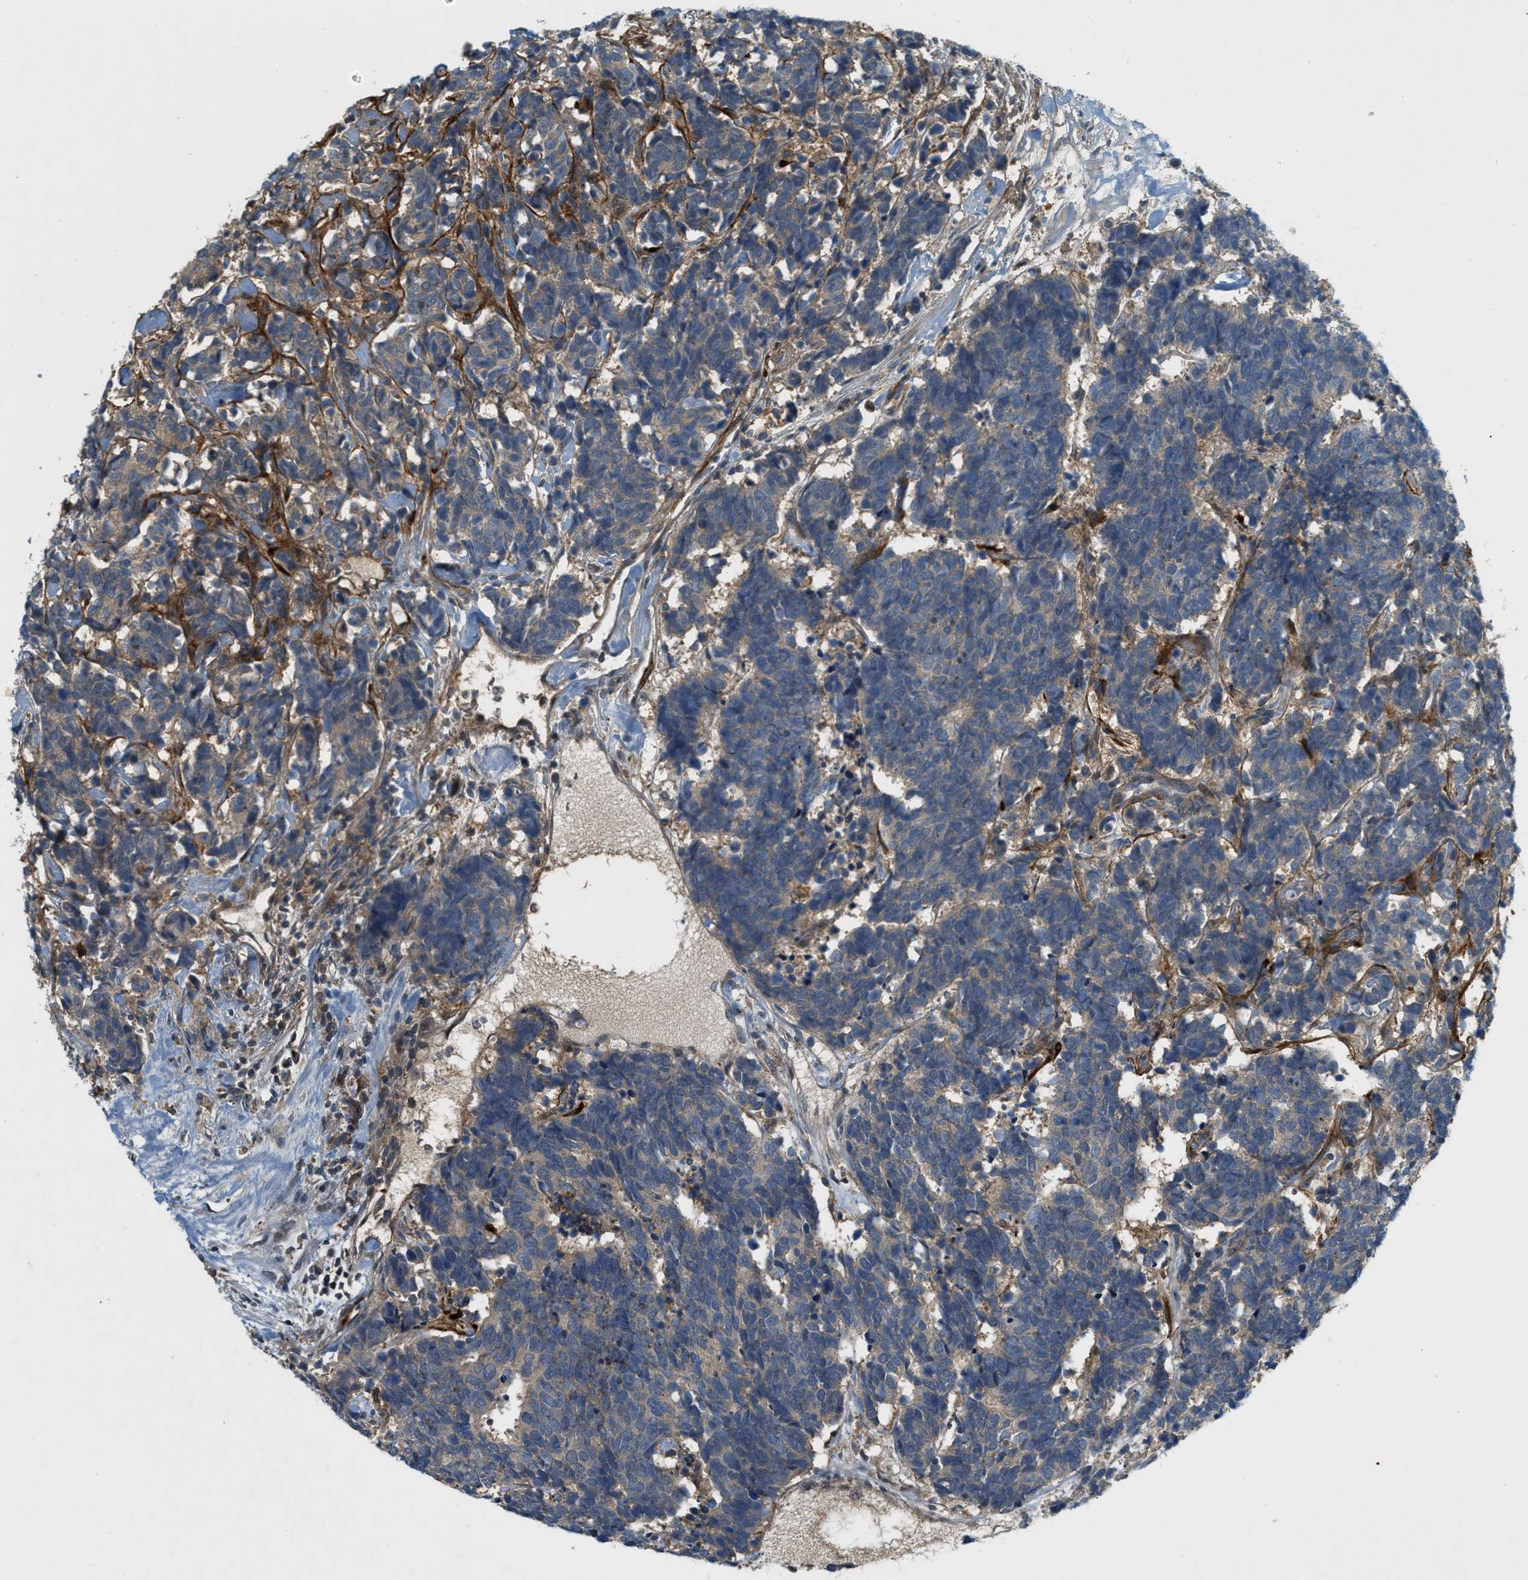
{"staining": {"intensity": "weak", "quantity": "<25%", "location": "cytoplasmic/membranous"}, "tissue": "carcinoid", "cell_type": "Tumor cells", "image_type": "cancer", "snomed": [{"axis": "morphology", "description": "Carcinoma, NOS"}, {"axis": "morphology", "description": "Carcinoid, malignant, NOS"}, {"axis": "topography", "description": "Urinary bladder"}], "caption": "Photomicrograph shows no significant protein staining in tumor cells of carcinoid.", "gene": "PDCL3", "patient": {"sex": "male", "age": 57}}